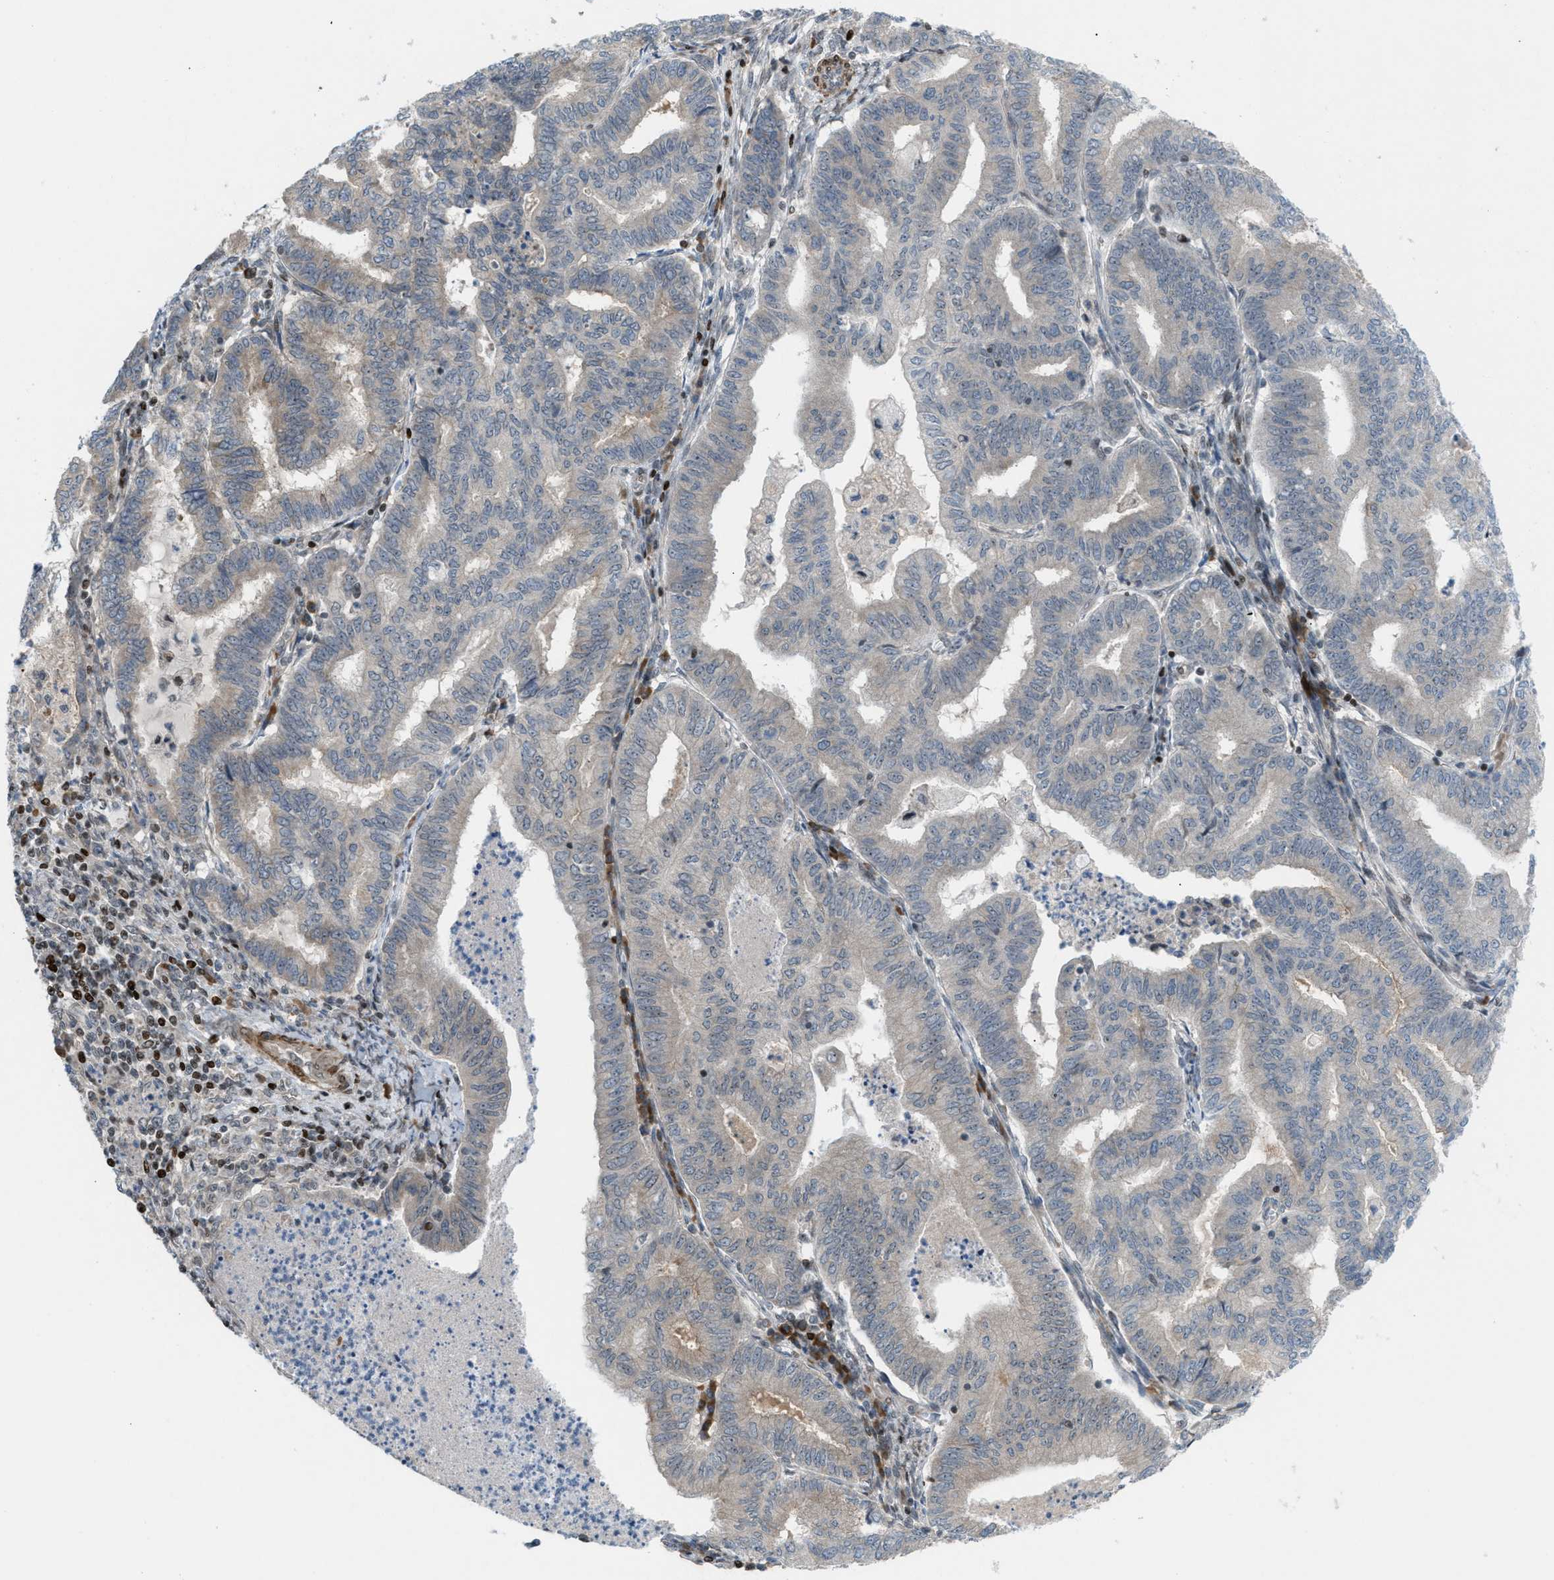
{"staining": {"intensity": "weak", "quantity": "<25%", "location": "cytoplasmic/membranous"}, "tissue": "endometrial cancer", "cell_type": "Tumor cells", "image_type": "cancer", "snomed": [{"axis": "morphology", "description": "Polyp, NOS"}, {"axis": "morphology", "description": "Adenocarcinoma, NOS"}, {"axis": "morphology", "description": "Adenoma, NOS"}, {"axis": "topography", "description": "Endometrium"}], "caption": "Immunohistochemical staining of human endometrial adenoma reveals no significant expression in tumor cells.", "gene": "ZNF276", "patient": {"sex": "female", "age": 79}}